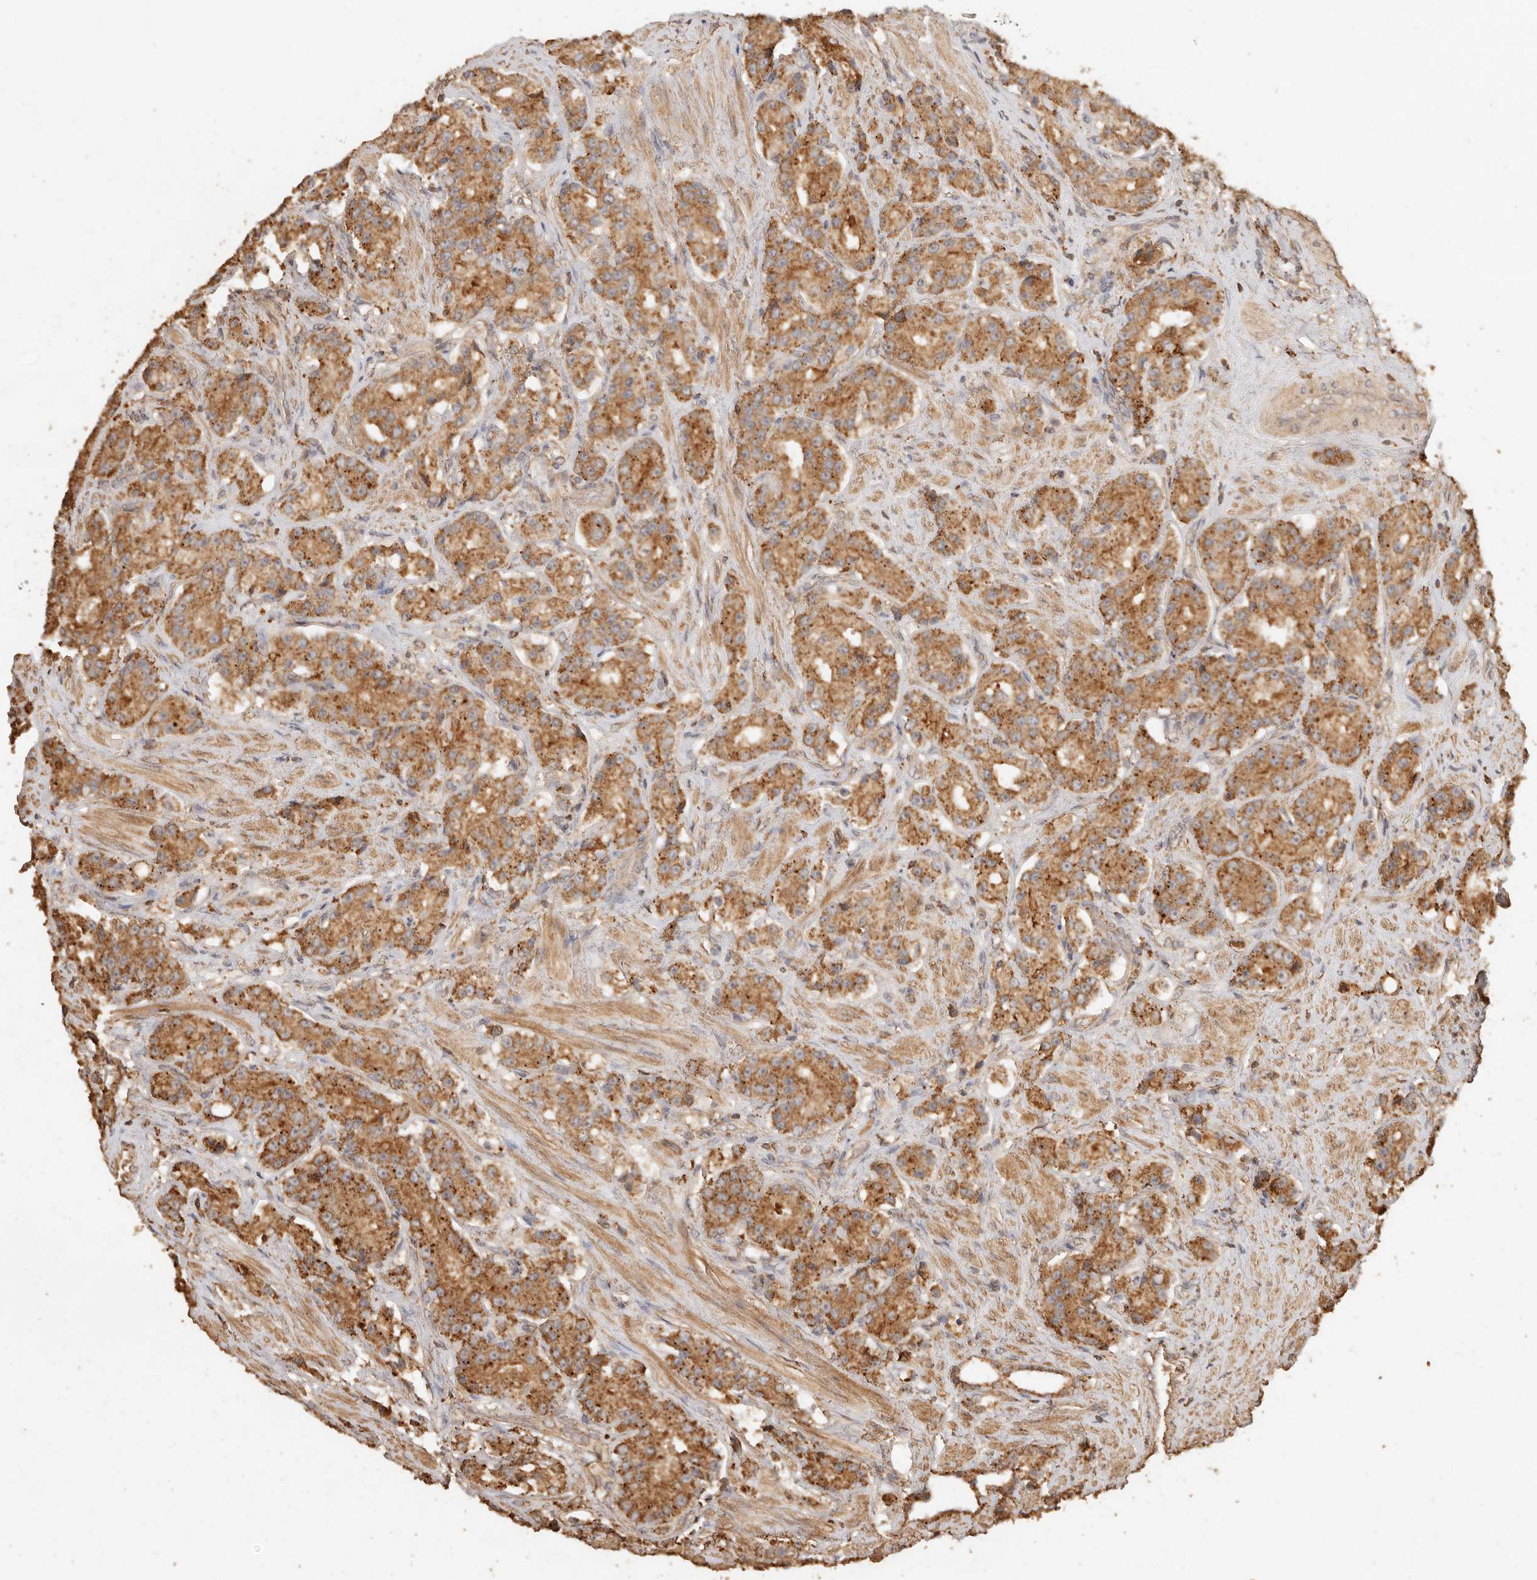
{"staining": {"intensity": "moderate", "quantity": ">75%", "location": "cytoplasmic/membranous"}, "tissue": "prostate cancer", "cell_type": "Tumor cells", "image_type": "cancer", "snomed": [{"axis": "morphology", "description": "Adenocarcinoma, High grade"}, {"axis": "topography", "description": "Prostate"}], "caption": "A micrograph of prostate cancer (adenocarcinoma (high-grade)) stained for a protein displays moderate cytoplasmic/membranous brown staining in tumor cells. (Brightfield microscopy of DAB IHC at high magnification).", "gene": "FAM180B", "patient": {"sex": "male", "age": 60}}